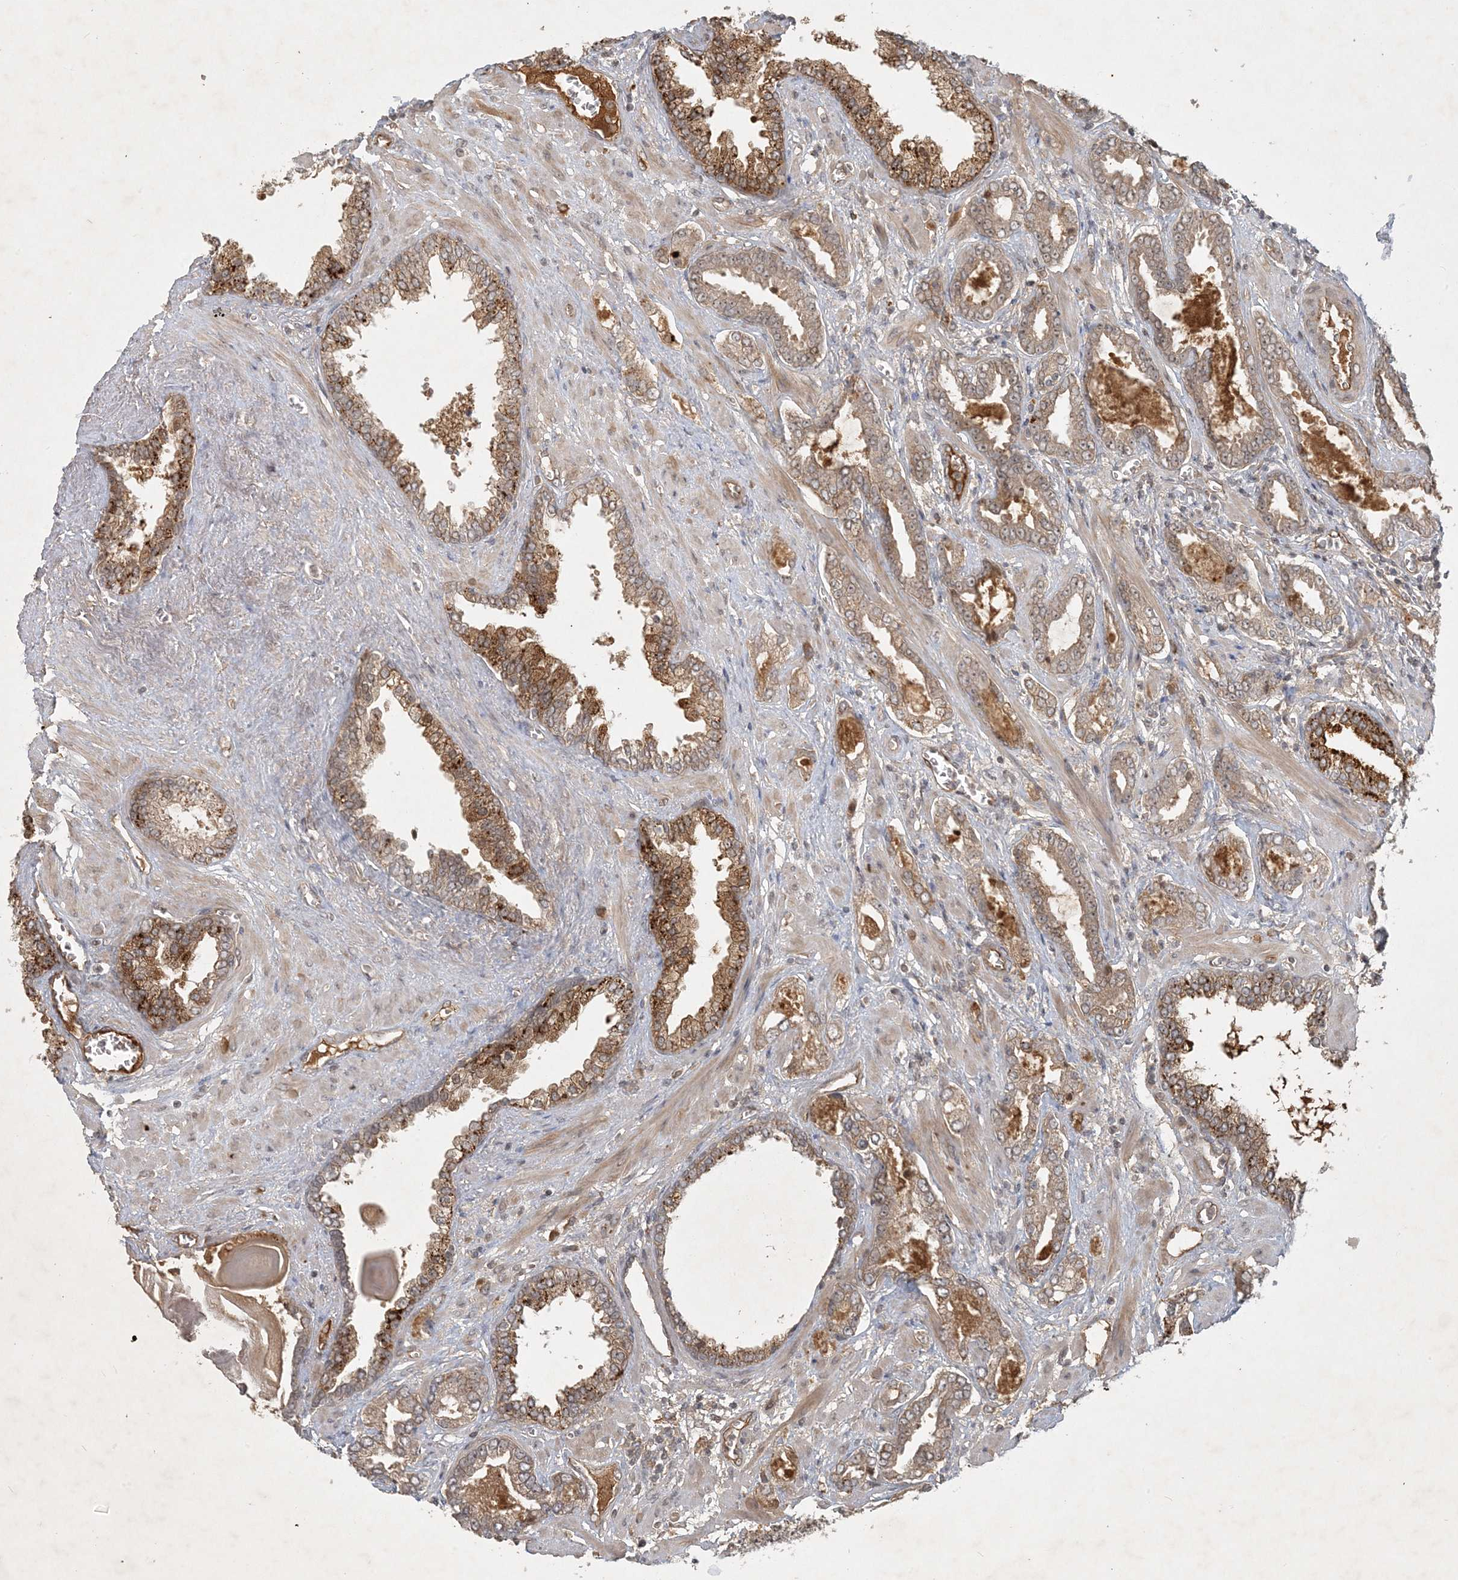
{"staining": {"intensity": "moderate", "quantity": "25%-75%", "location": "cytoplasmic/membranous"}, "tissue": "prostate cancer", "cell_type": "Tumor cells", "image_type": "cancer", "snomed": [{"axis": "morphology", "description": "Adenocarcinoma, High grade"}, {"axis": "topography", "description": "Prostate and seminal vesicle, NOS"}], "caption": "The immunohistochemical stain highlights moderate cytoplasmic/membranous expression in tumor cells of adenocarcinoma (high-grade) (prostate) tissue. Nuclei are stained in blue.", "gene": "ZCCHC4", "patient": {"sex": "male", "age": 67}}